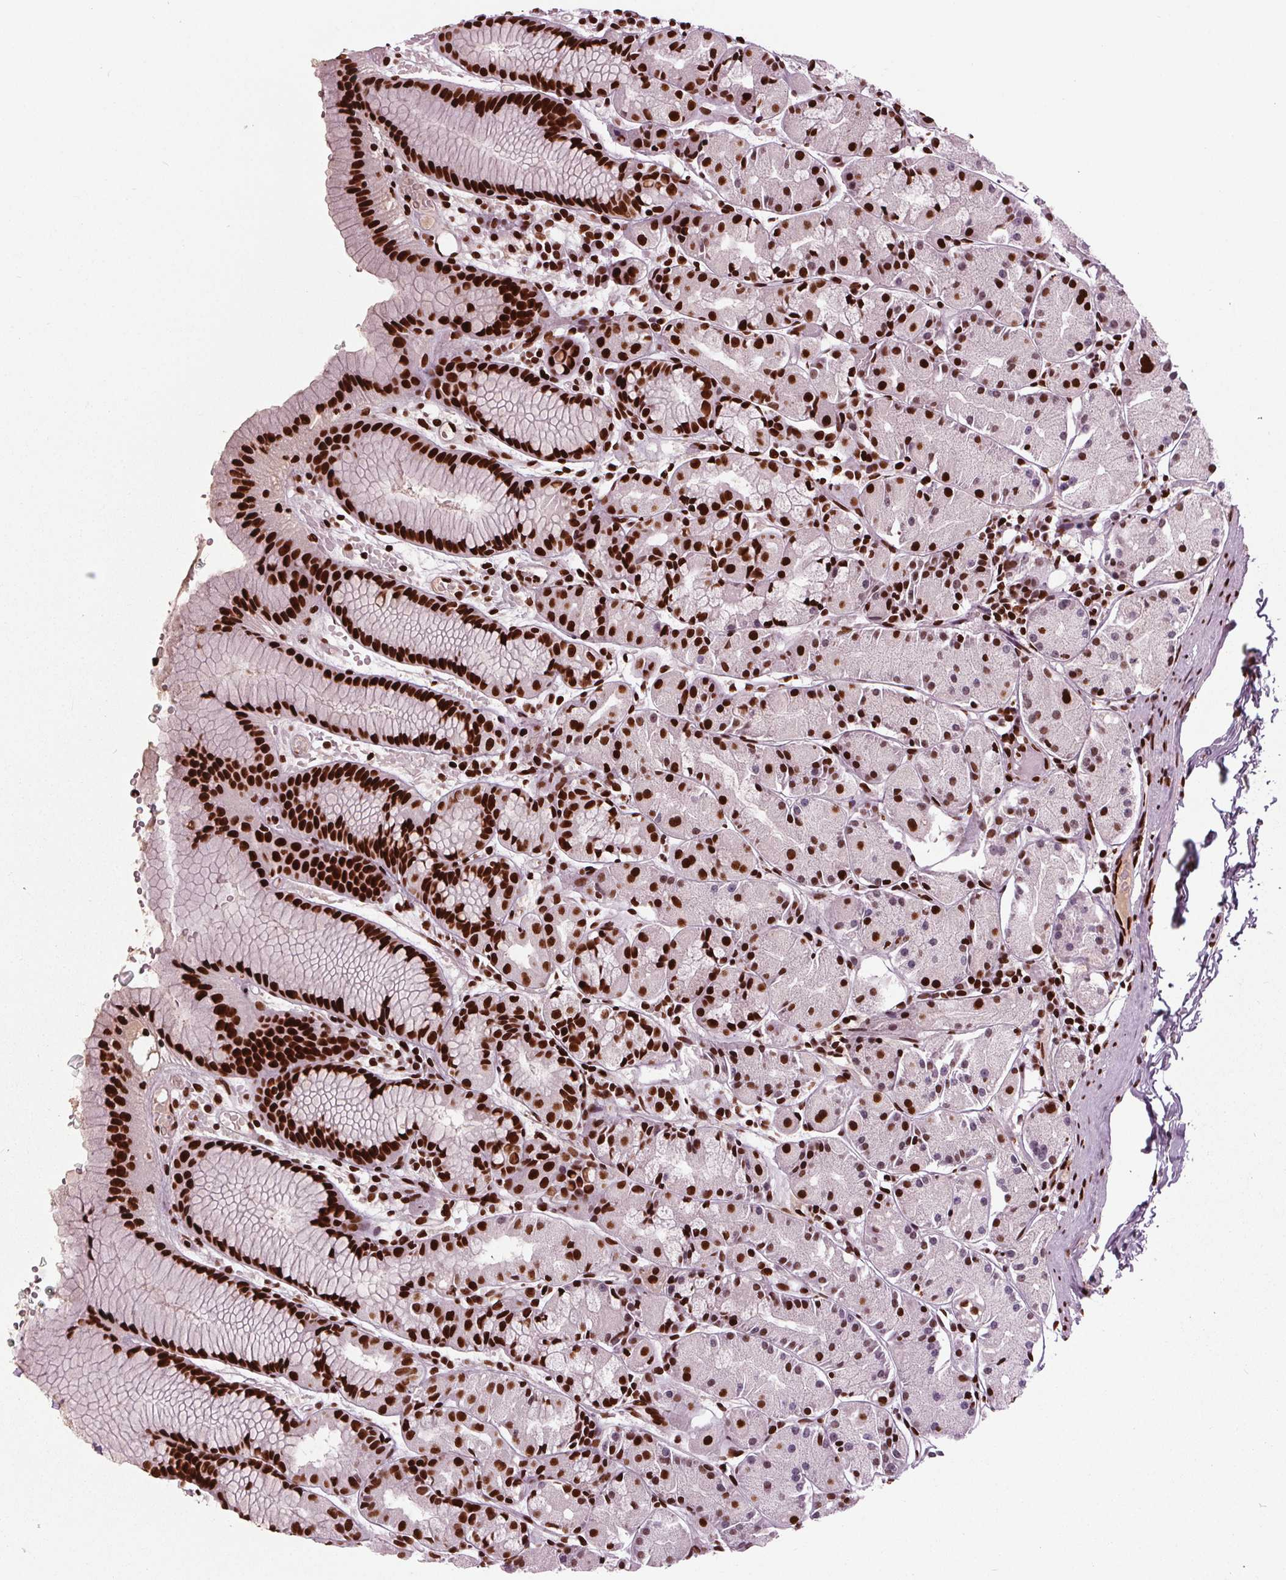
{"staining": {"intensity": "strong", "quantity": ">75%", "location": "nuclear"}, "tissue": "stomach", "cell_type": "Glandular cells", "image_type": "normal", "snomed": [{"axis": "morphology", "description": "Normal tissue, NOS"}, {"axis": "topography", "description": "Stomach, upper"}], "caption": "Immunohistochemistry (IHC) of normal stomach displays high levels of strong nuclear expression in about >75% of glandular cells.", "gene": "BRD4", "patient": {"sex": "male", "age": 47}}